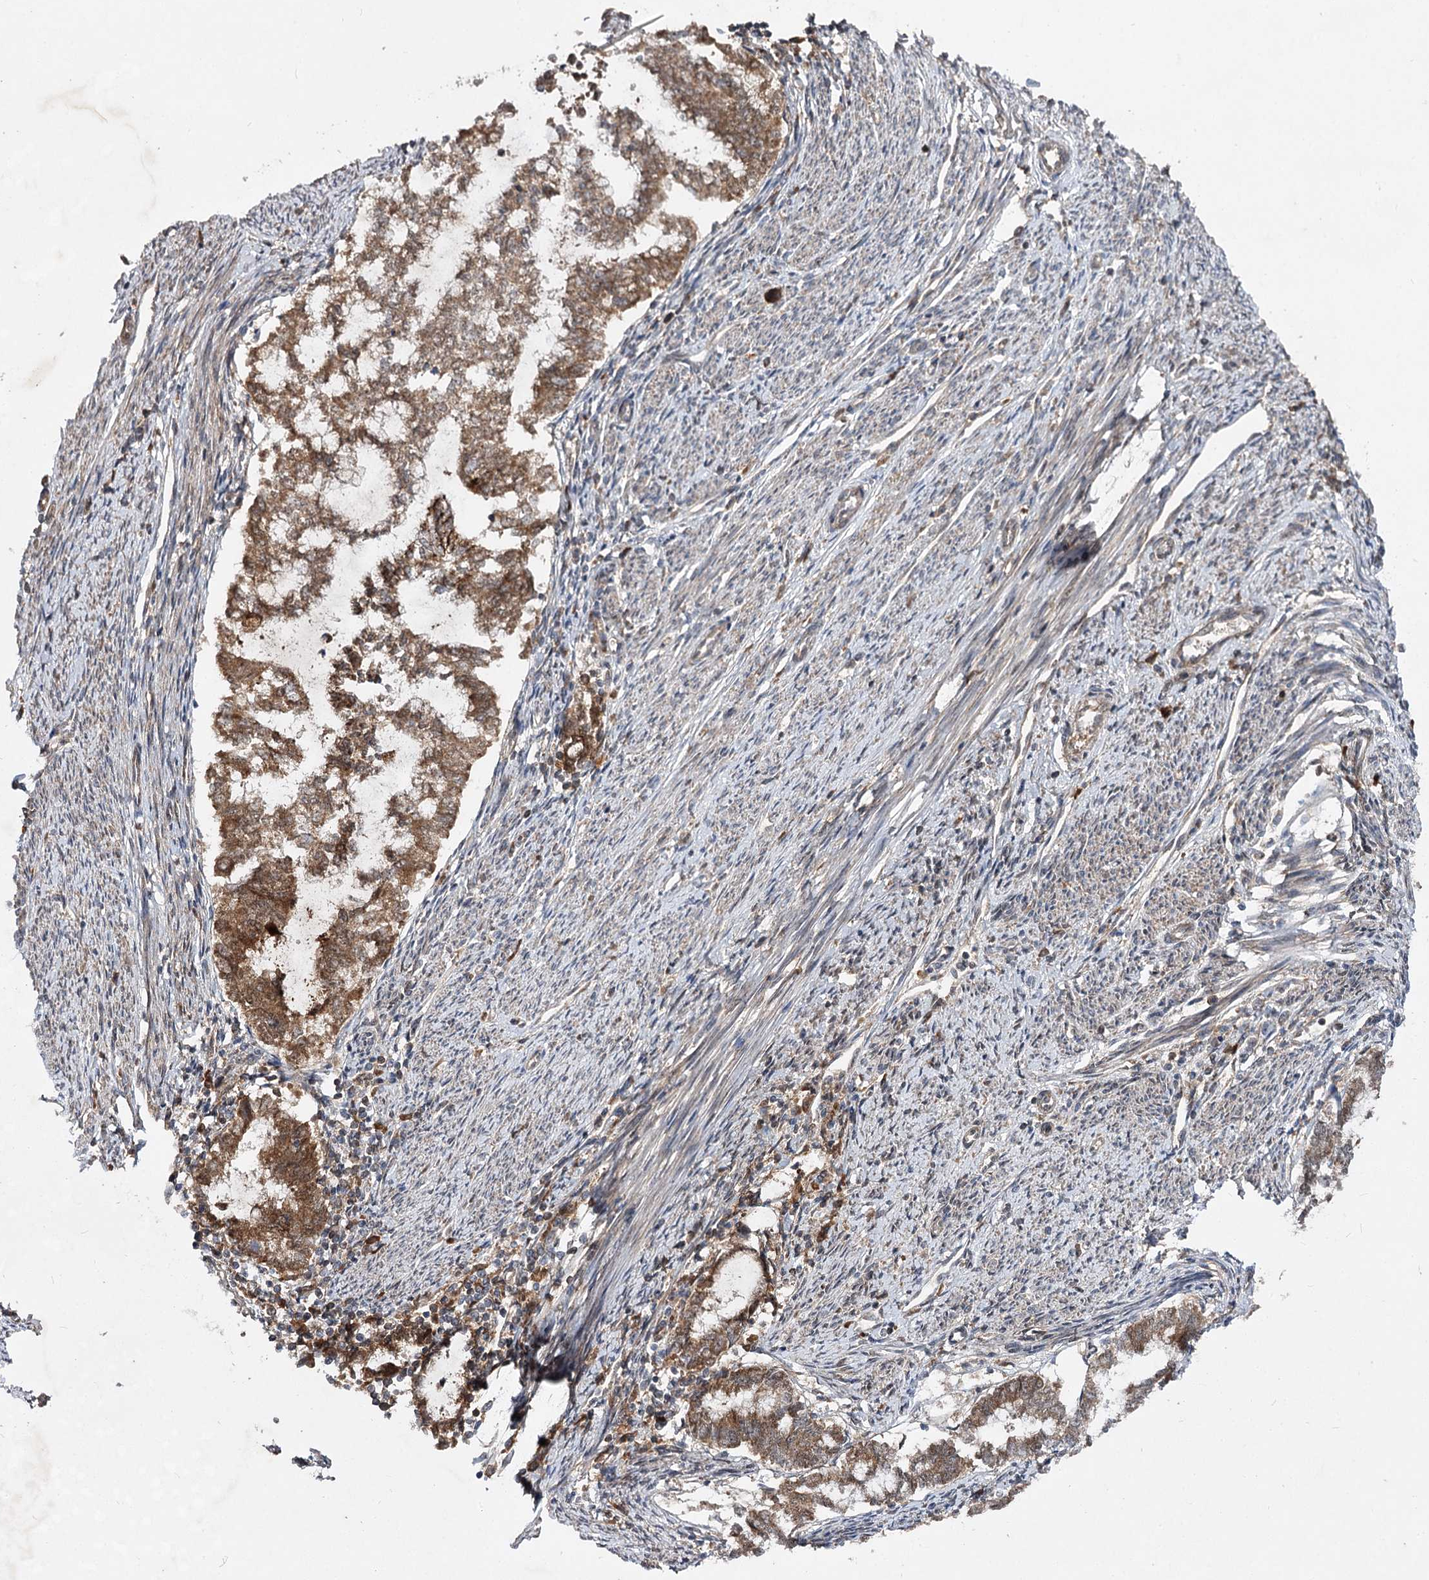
{"staining": {"intensity": "moderate", "quantity": ">75%", "location": "cytoplasmic/membranous"}, "tissue": "endometrial cancer", "cell_type": "Tumor cells", "image_type": "cancer", "snomed": [{"axis": "morphology", "description": "Adenocarcinoma, NOS"}, {"axis": "topography", "description": "Endometrium"}], "caption": "Immunohistochemical staining of human endometrial adenocarcinoma demonstrates medium levels of moderate cytoplasmic/membranous expression in approximately >75% of tumor cells.", "gene": "MSANTD2", "patient": {"sex": "female", "age": 79}}